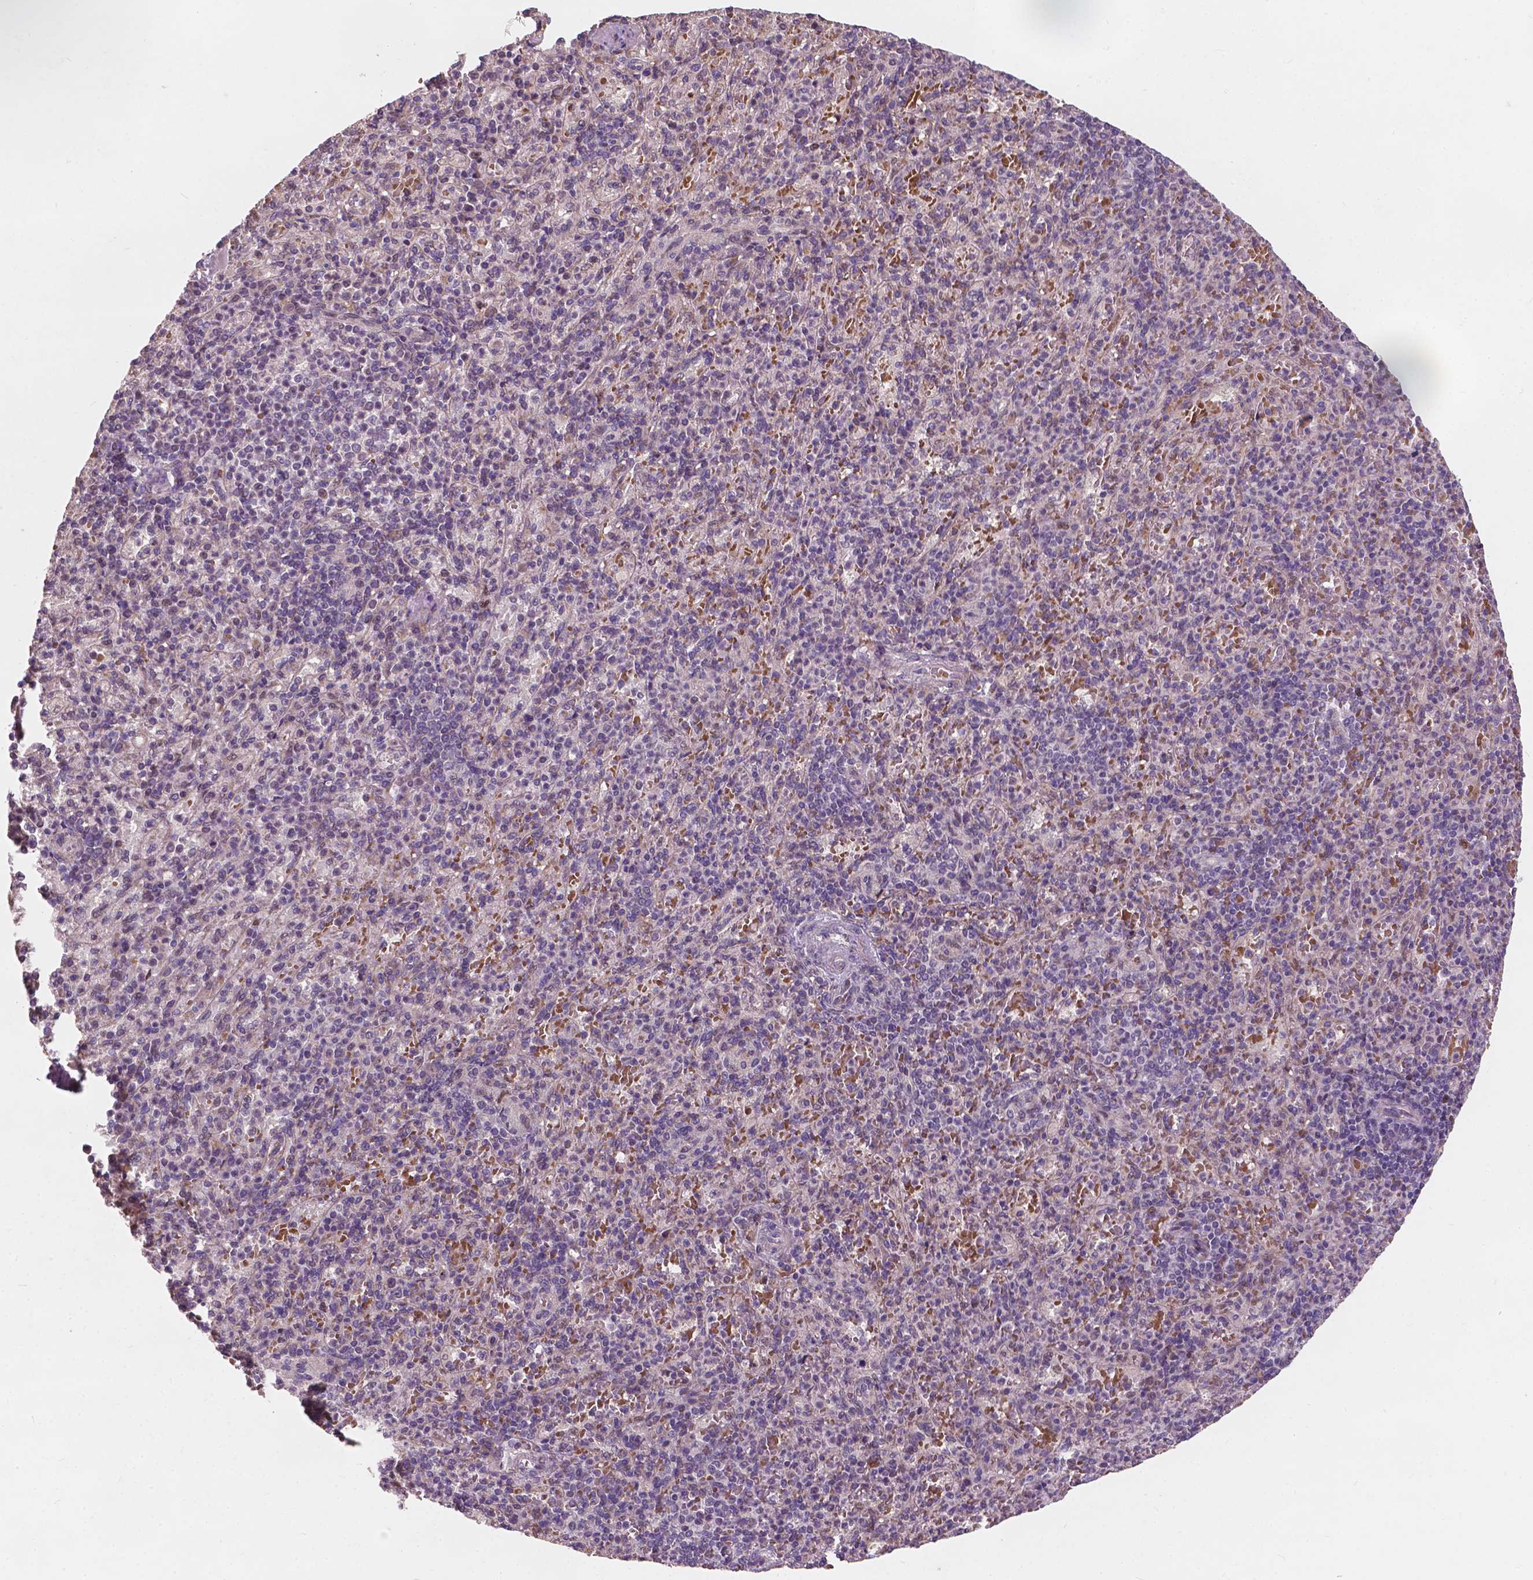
{"staining": {"intensity": "negative", "quantity": "none", "location": "none"}, "tissue": "spleen", "cell_type": "Cells in red pulp", "image_type": "normal", "snomed": [{"axis": "morphology", "description": "Normal tissue, NOS"}, {"axis": "topography", "description": "Spleen"}], "caption": "This is an immunohistochemistry photomicrograph of benign human spleen. There is no staining in cells in red pulp.", "gene": "DUSP16", "patient": {"sex": "female", "age": 74}}